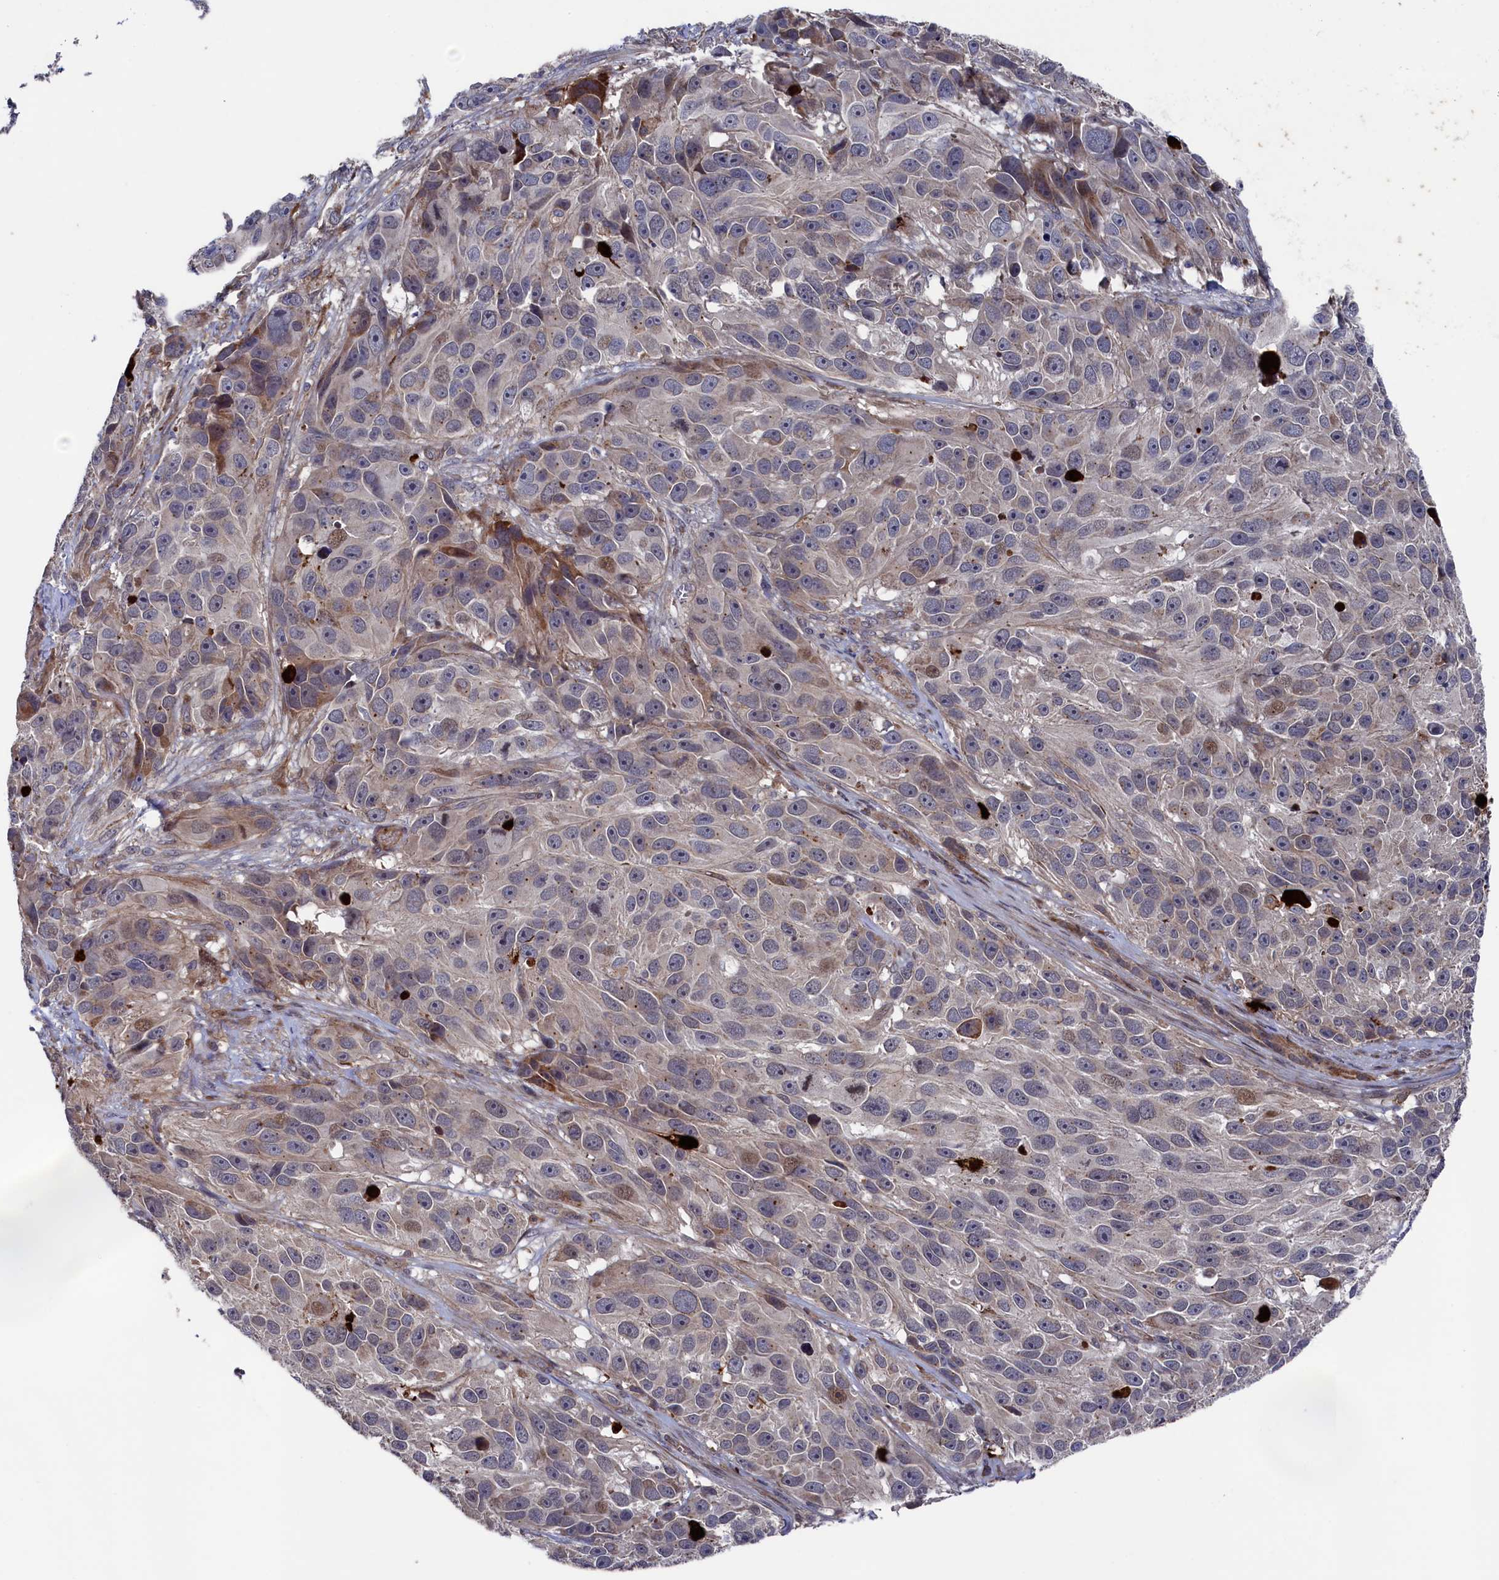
{"staining": {"intensity": "negative", "quantity": "none", "location": "none"}, "tissue": "melanoma", "cell_type": "Tumor cells", "image_type": "cancer", "snomed": [{"axis": "morphology", "description": "Malignant melanoma, NOS"}, {"axis": "topography", "description": "Skin"}], "caption": "Immunohistochemistry (IHC) of malignant melanoma exhibits no expression in tumor cells. (Brightfield microscopy of DAB IHC at high magnification).", "gene": "ZNF891", "patient": {"sex": "male", "age": 84}}